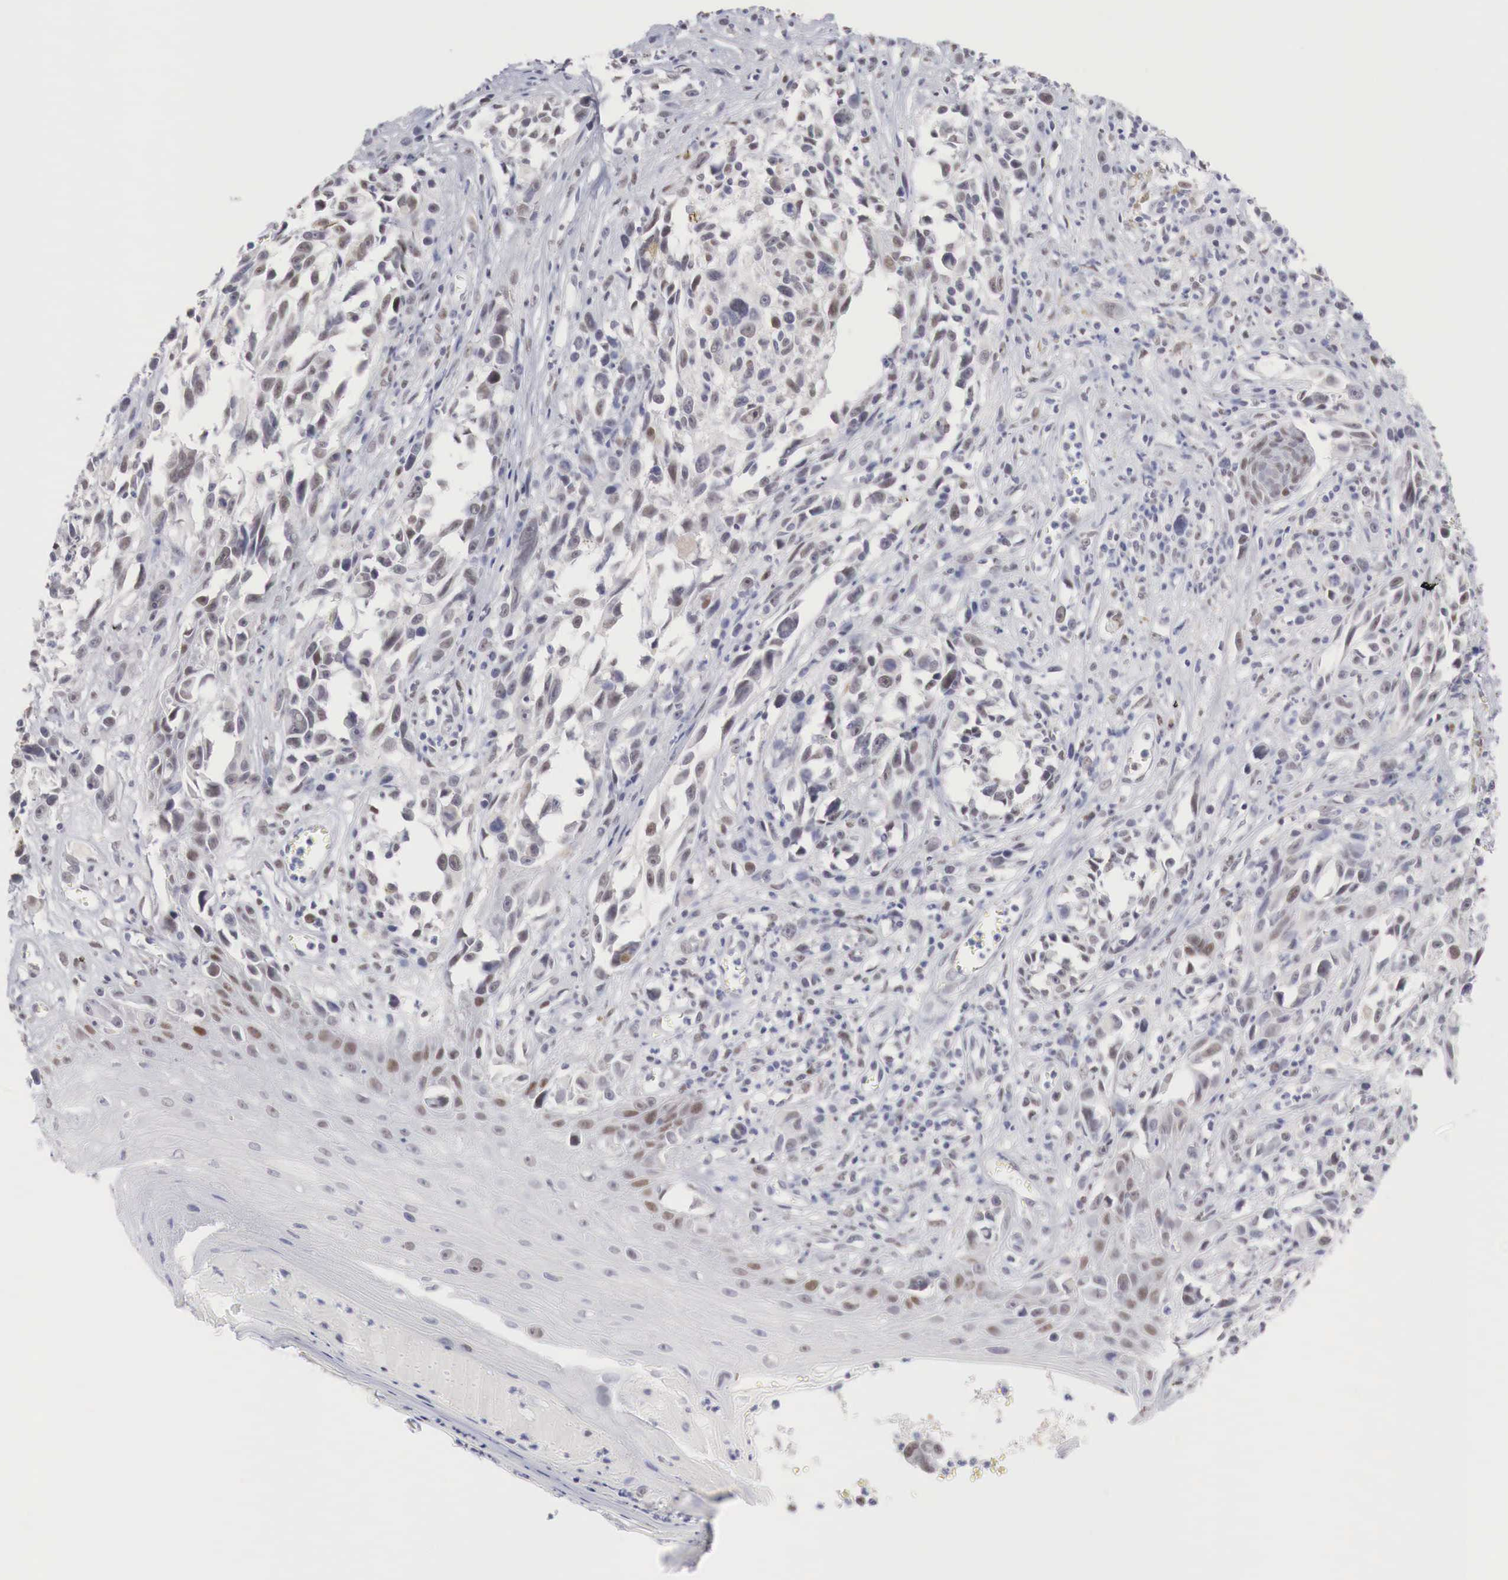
{"staining": {"intensity": "moderate", "quantity": "25%-75%", "location": "nuclear"}, "tissue": "melanoma", "cell_type": "Tumor cells", "image_type": "cancer", "snomed": [{"axis": "morphology", "description": "Malignant melanoma, NOS"}, {"axis": "topography", "description": "Skin"}], "caption": "Melanoma stained with a brown dye reveals moderate nuclear positive staining in approximately 25%-75% of tumor cells.", "gene": "FOXP2", "patient": {"sex": "female", "age": 82}}